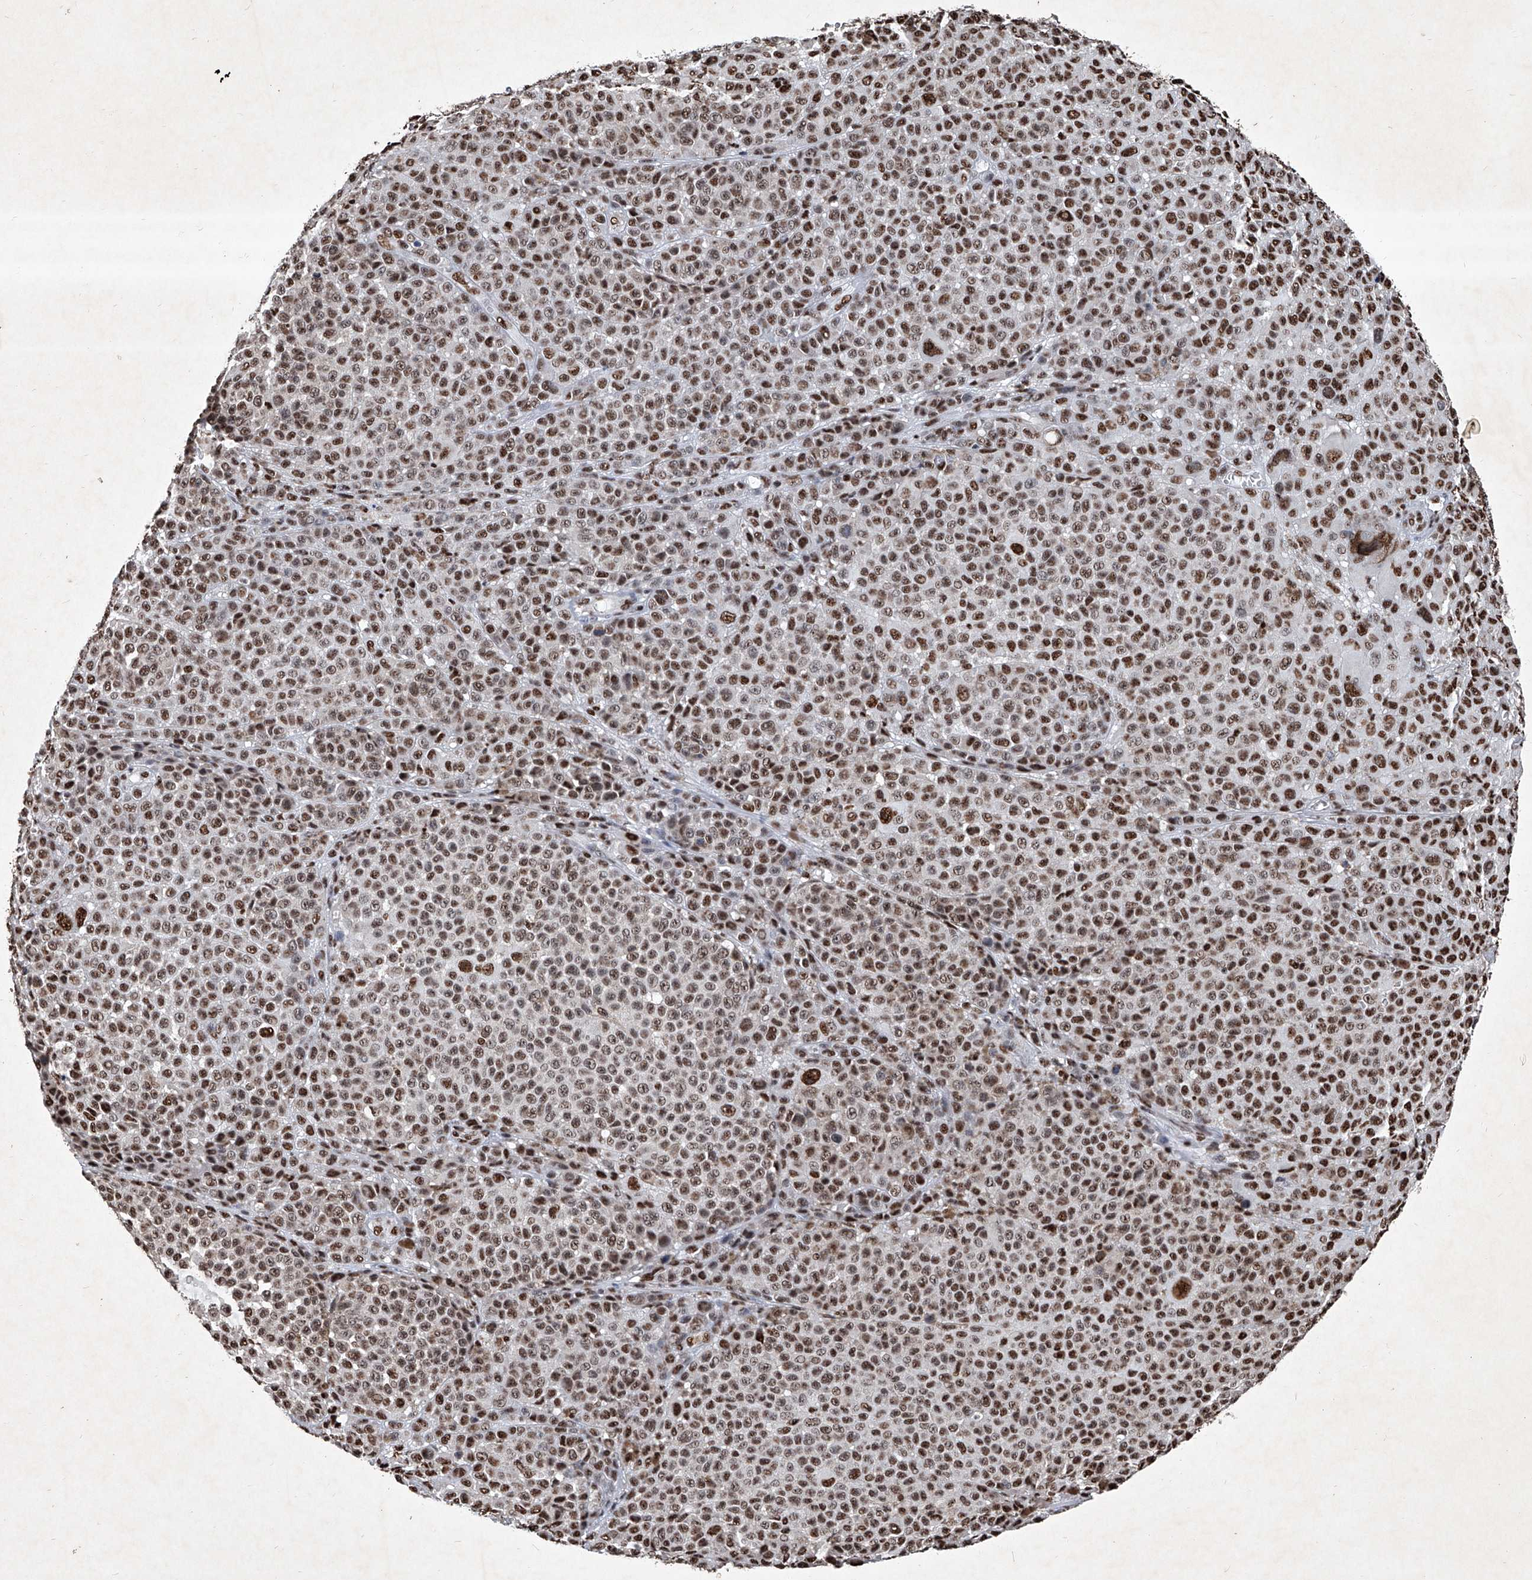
{"staining": {"intensity": "moderate", "quantity": ">75%", "location": "nuclear"}, "tissue": "melanoma", "cell_type": "Tumor cells", "image_type": "cancer", "snomed": [{"axis": "morphology", "description": "Malignant melanoma, NOS"}, {"axis": "topography", "description": "Skin"}], "caption": "An immunohistochemistry (IHC) histopathology image of tumor tissue is shown. Protein staining in brown highlights moderate nuclear positivity in malignant melanoma within tumor cells.", "gene": "DDX39B", "patient": {"sex": "female", "age": 94}}